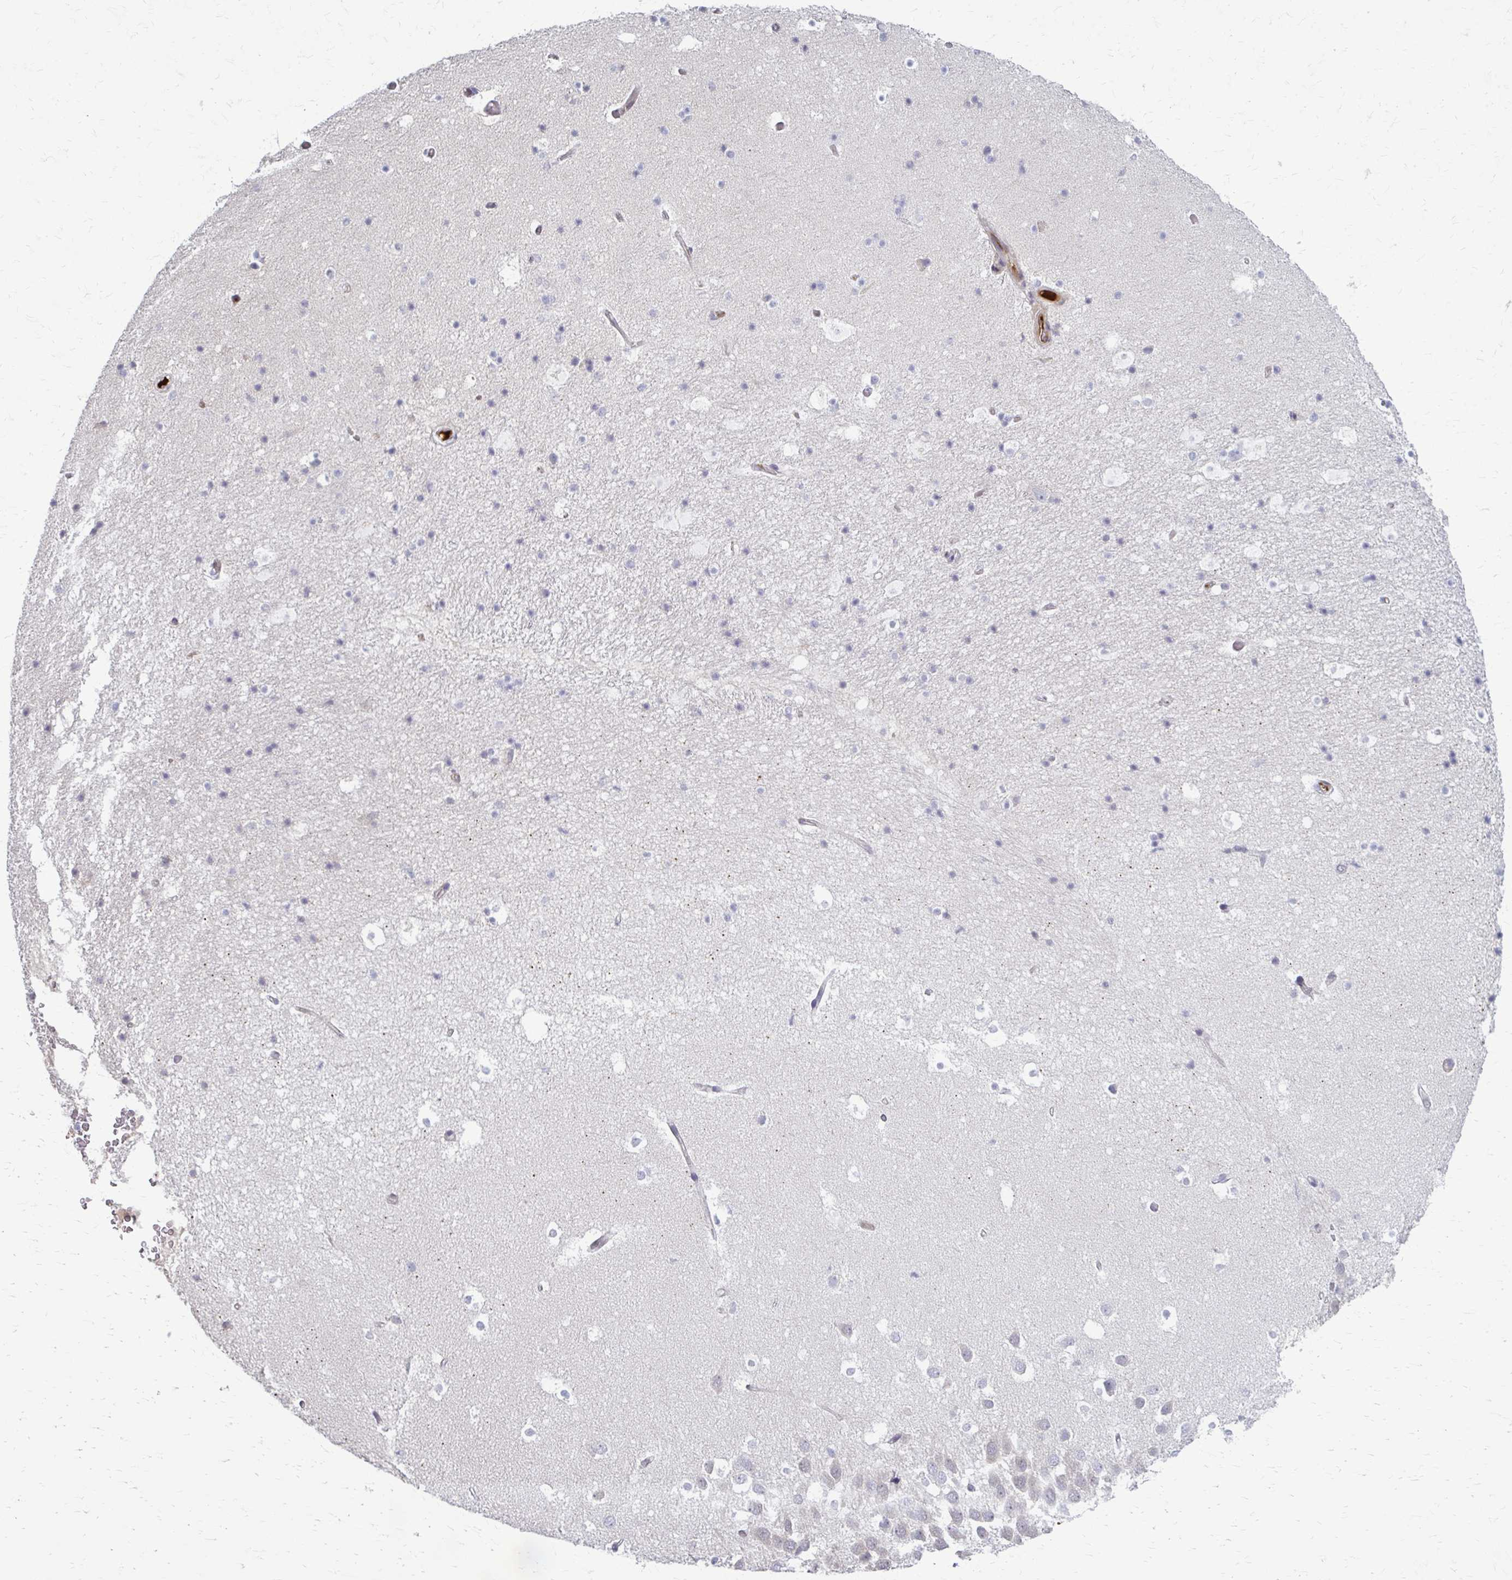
{"staining": {"intensity": "negative", "quantity": "none", "location": "none"}, "tissue": "hippocampus", "cell_type": "Glial cells", "image_type": "normal", "snomed": [{"axis": "morphology", "description": "Normal tissue, NOS"}, {"axis": "topography", "description": "Hippocampus"}], "caption": "There is no significant positivity in glial cells of hippocampus. (DAB (3,3'-diaminobenzidine) immunohistochemistry (IHC) with hematoxylin counter stain).", "gene": "MCRIP2", "patient": {"sex": "male", "age": 26}}